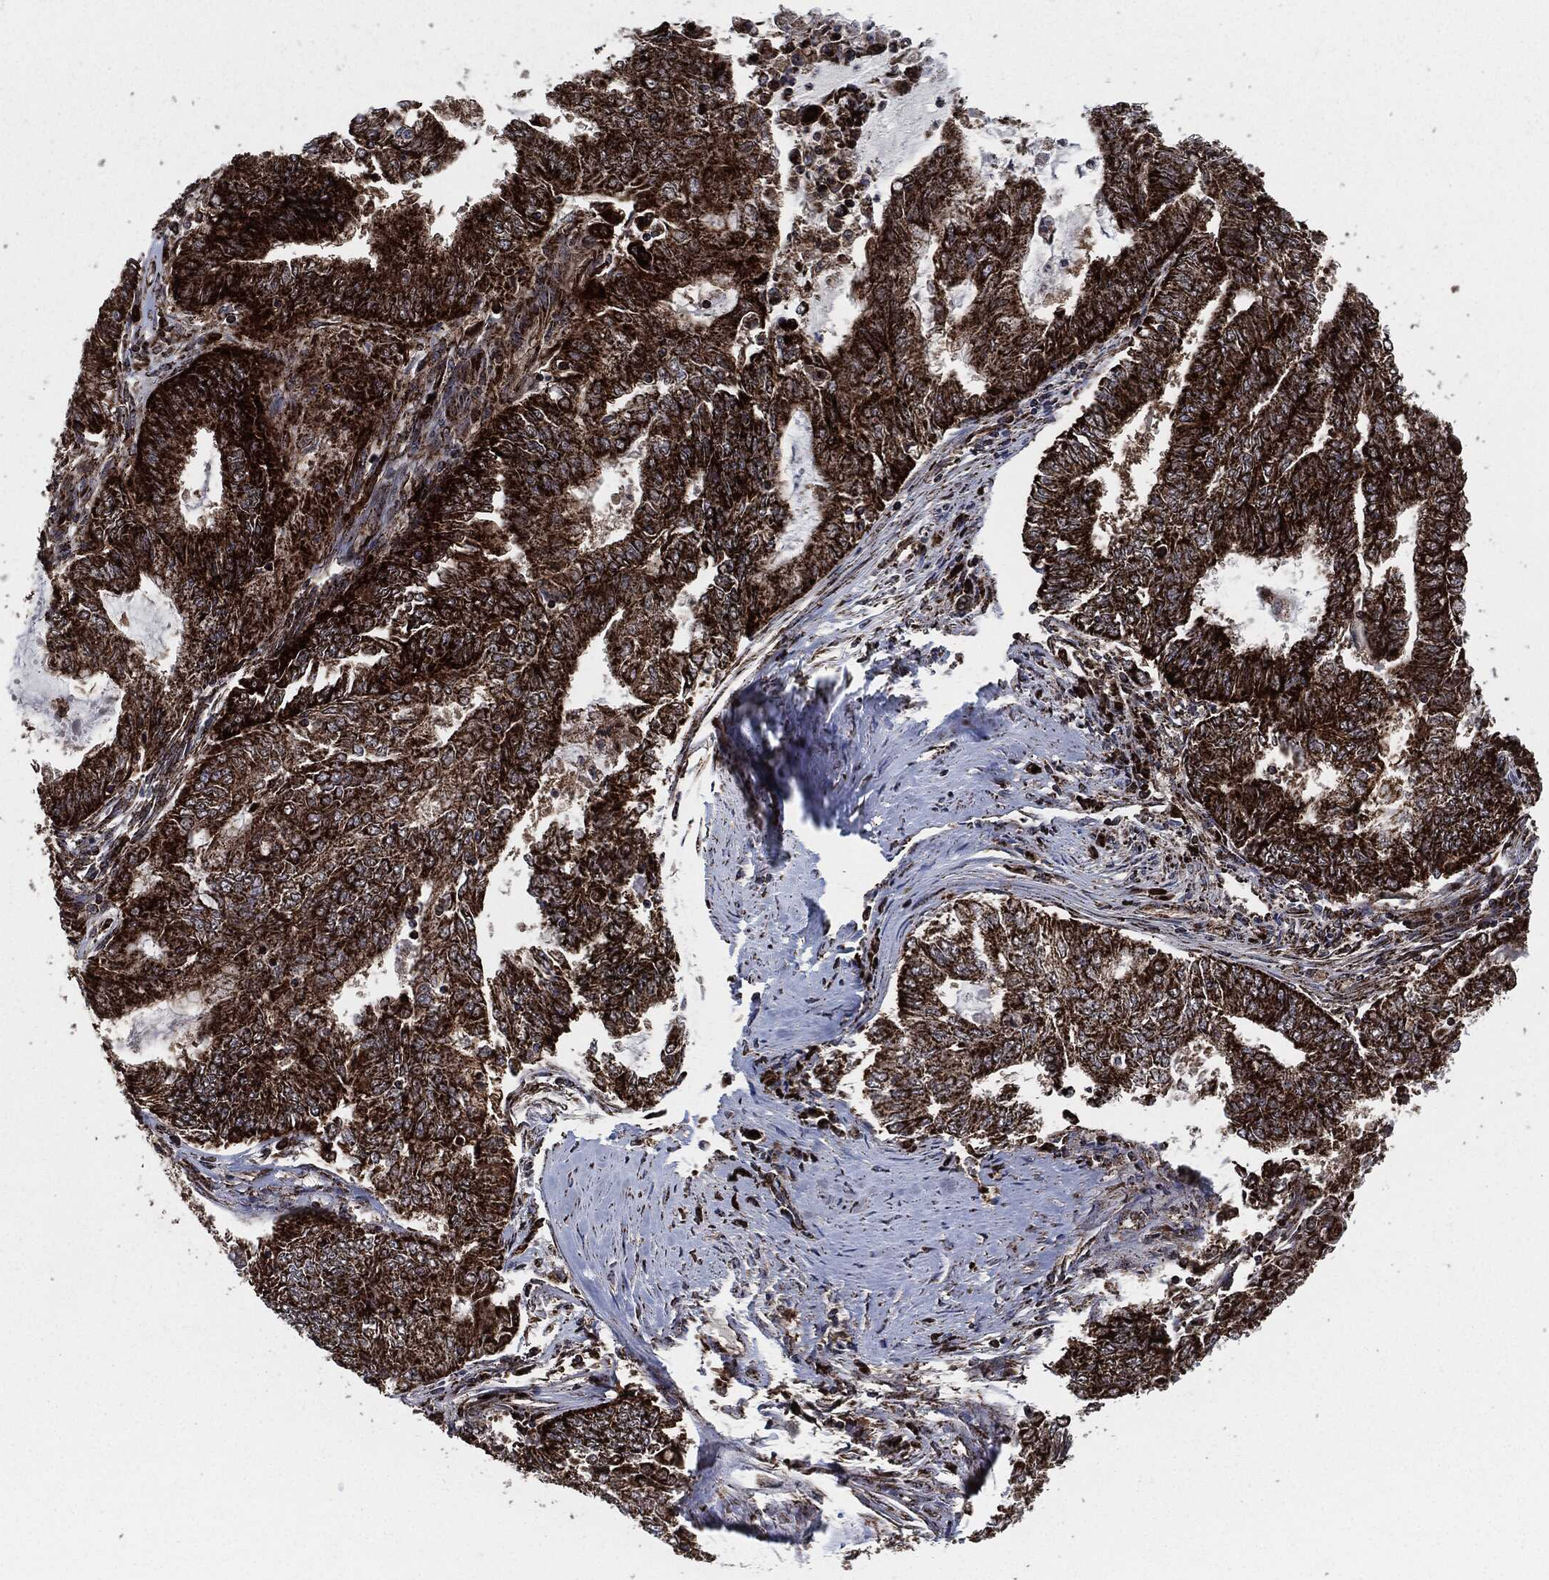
{"staining": {"intensity": "strong", "quantity": "25%-75%", "location": "cytoplasmic/membranous"}, "tissue": "endometrial cancer", "cell_type": "Tumor cells", "image_type": "cancer", "snomed": [{"axis": "morphology", "description": "Adenocarcinoma, NOS"}, {"axis": "topography", "description": "Endometrium"}], "caption": "Immunohistochemical staining of human adenocarcinoma (endometrial) exhibits high levels of strong cytoplasmic/membranous staining in about 25%-75% of tumor cells.", "gene": "FH", "patient": {"sex": "female", "age": 62}}